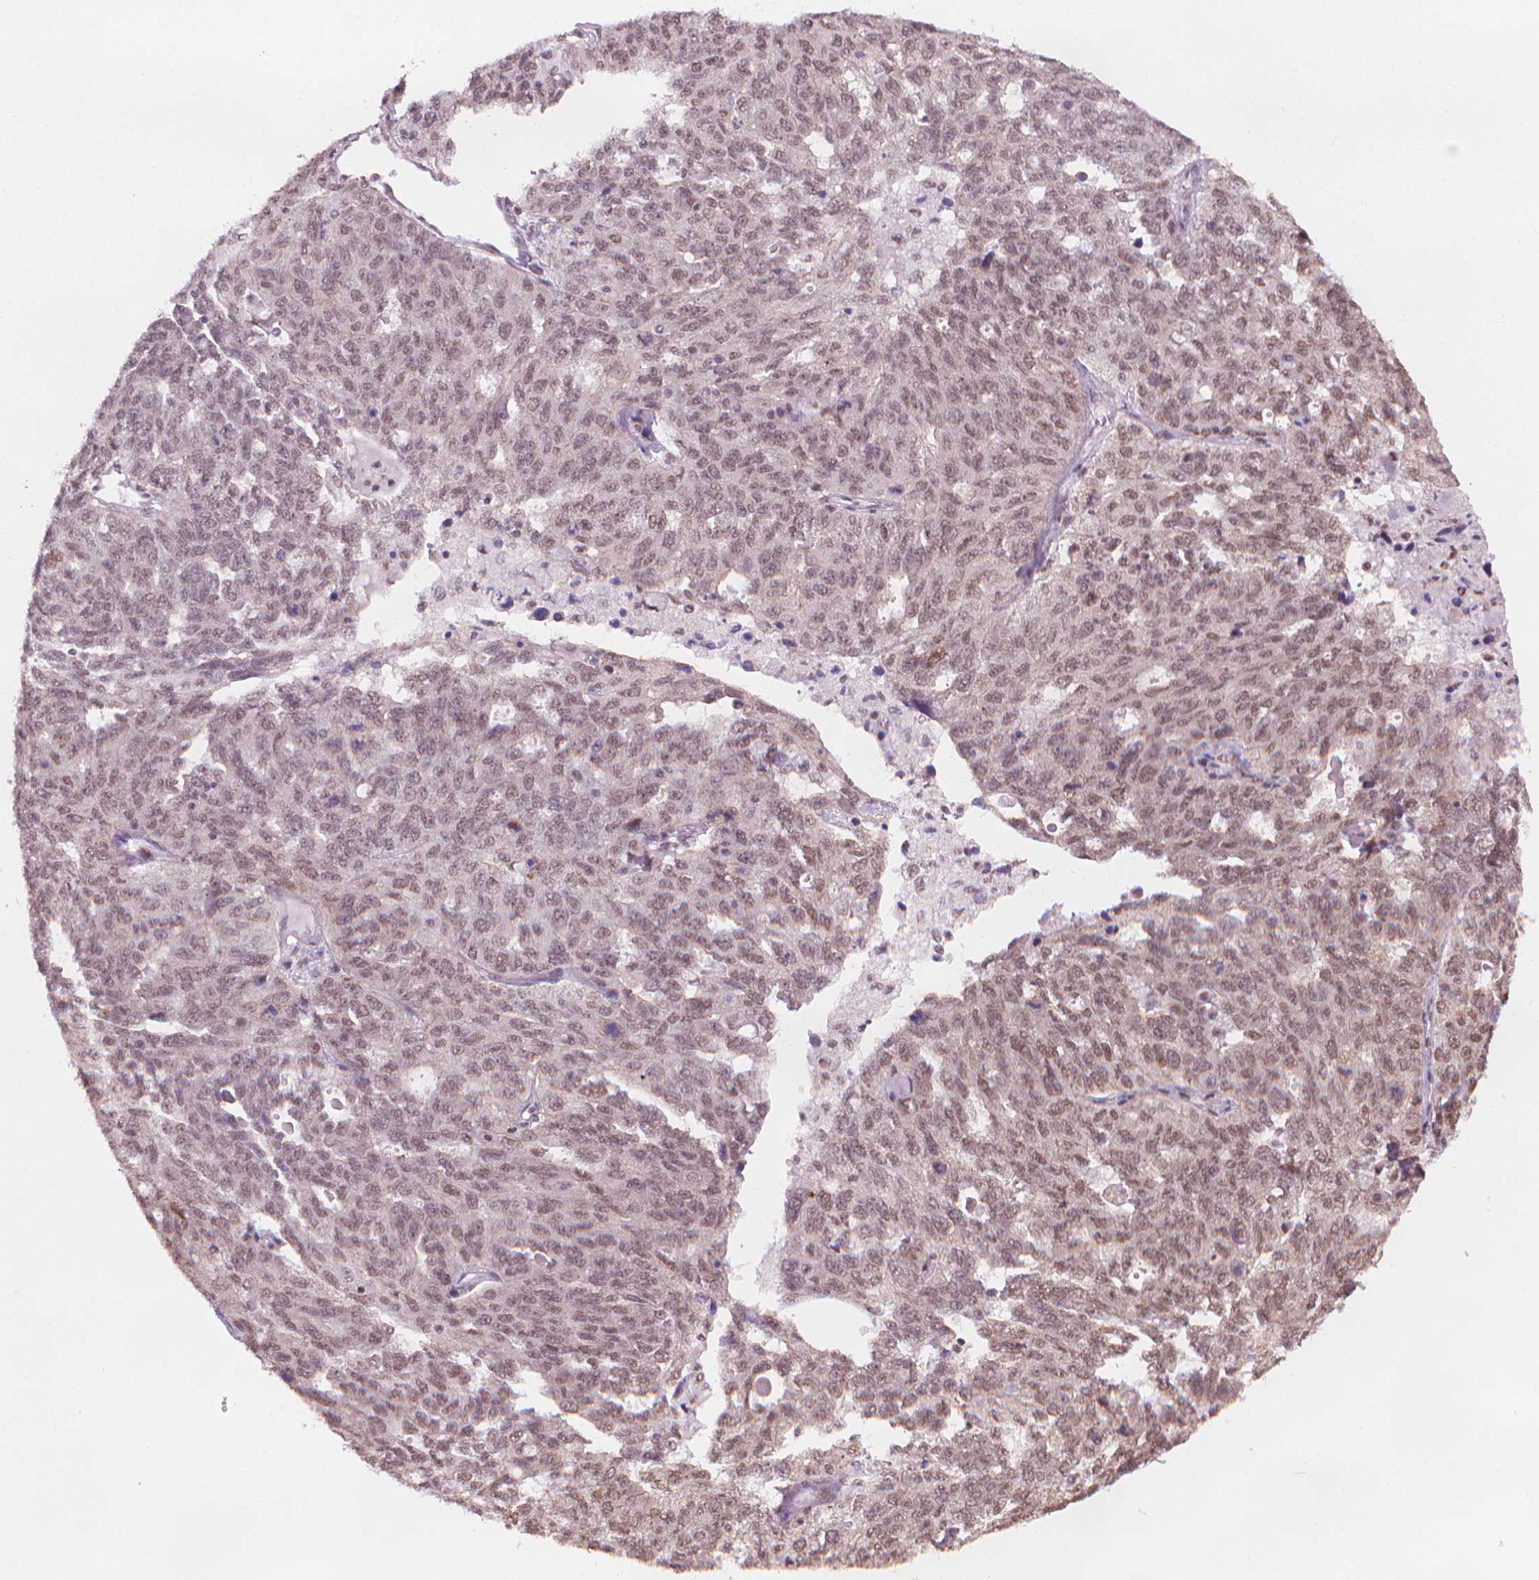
{"staining": {"intensity": "weak", "quantity": "<25%", "location": "nuclear"}, "tissue": "ovarian cancer", "cell_type": "Tumor cells", "image_type": "cancer", "snomed": [{"axis": "morphology", "description": "Cystadenocarcinoma, serous, NOS"}, {"axis": "topography", "description": "Ovary"}], "caption": "Immunohistochemistry photomicrograph of human ovarian serous cystadenocarcinoma stained for a protein (brown), which displays no staining in tumor cells.", "gene": "HOXD4", "patient": {"sex": "female", "age": 71}}